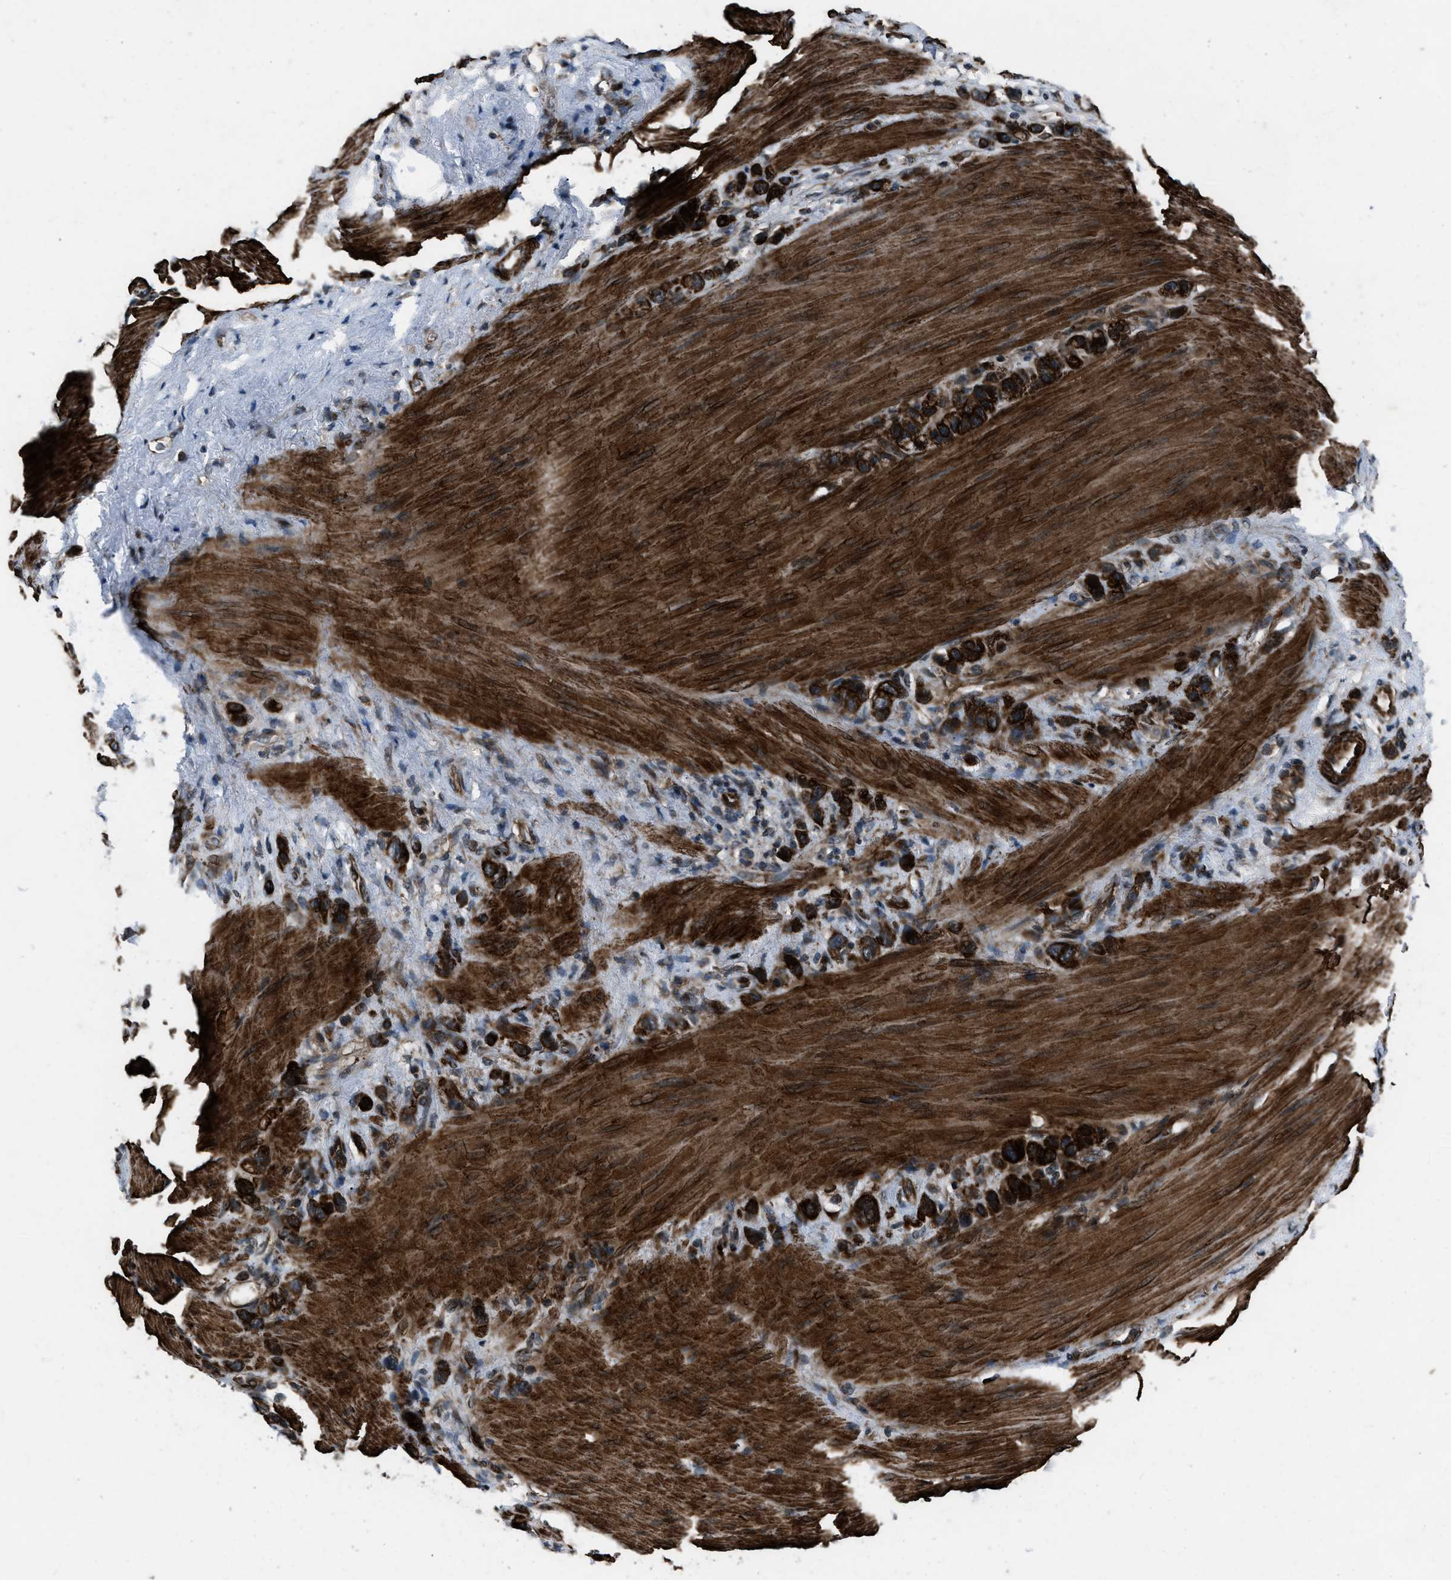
{"staining": {"intensity": "strong", "quantity": ">75%", "location": "cytoplasmic/membranous"}, "tissue": "stomach cancer", "cell_type": "Tumor cells", "image_type": "cancer", "snomed": [{"axis": "morphology", "description": "Adenocarcinoma, NOS"}, {"axis": "morphology", "description": "Adenocarcinoma, High grade"}, {"axis": "topography", "description": "Stomach, upper"}, {"axis": "topography", "description": "Stomach, lower"}], "caption": "Stomach cancer (high-grade adenocarcinoma) stained for a protein shows strong cytoplasmic/membranous positivity in tumor cells. The protein of interest is shown in brown color, while the nuclei are stained blue.", "gene": "IRAK4", "patient": {"sex": "female", "age": 65}}